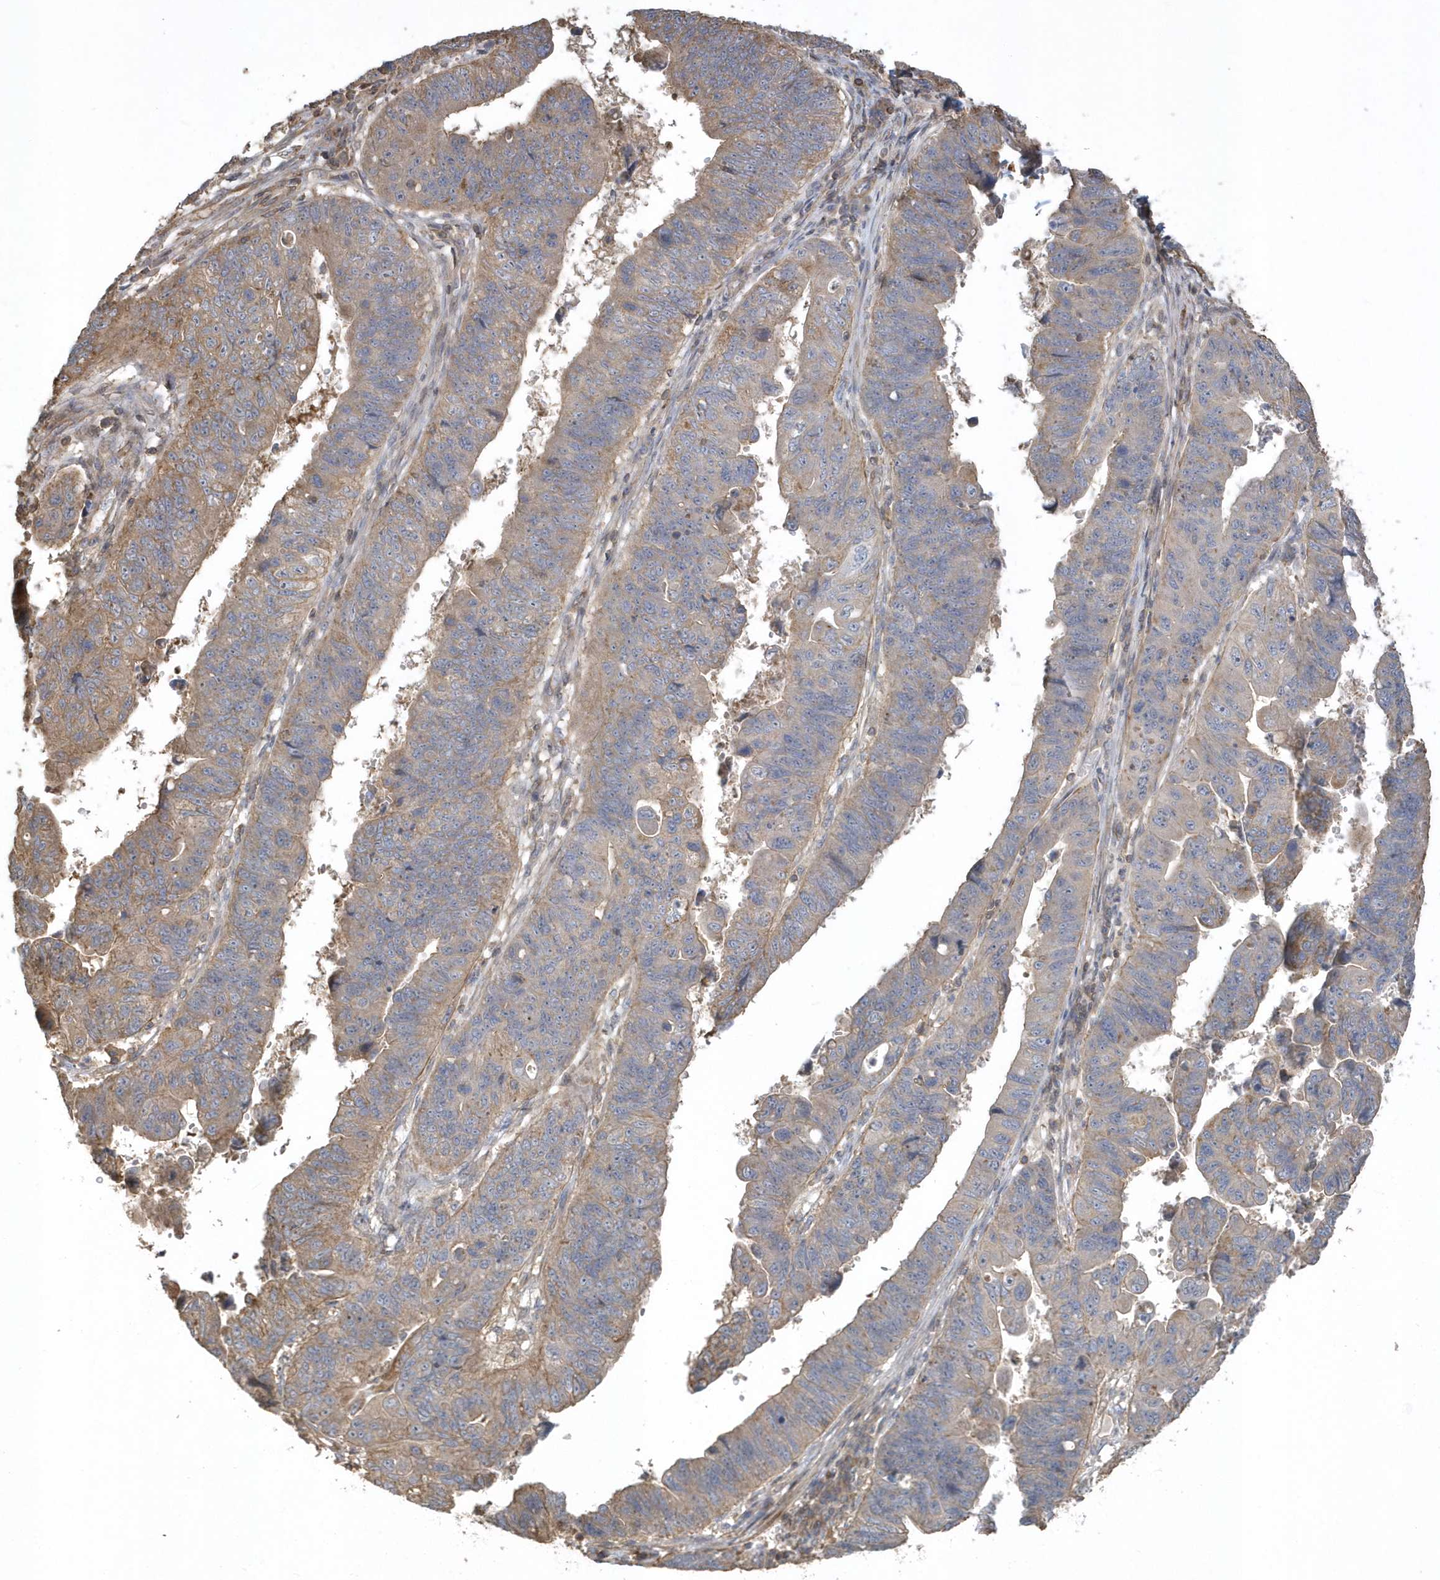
{"staining": {"intensity": "weak", "quantity": "25%-75%", "location": "cytoplasmic/membranous"}, "tissue": "stomach cancer", "cell_type": "Tumor cells", "image_type": "cancer", "snomed": [{"axis": "morphology", "description": "Adenocarcinoma, NOS"}, {"axis": "topography", "description": "Stomach"}], "caption": "Stomach adenocarcinoma stained for a protein exhibits weak cytoplasmic/membranous positivity in tumor cells. (DAB (3,3'-diaminobenzidine) IHC with brightfield microscopy, high magnification).", "gene": "SENP8", "patient": {"sex": "male", "age": 59}}